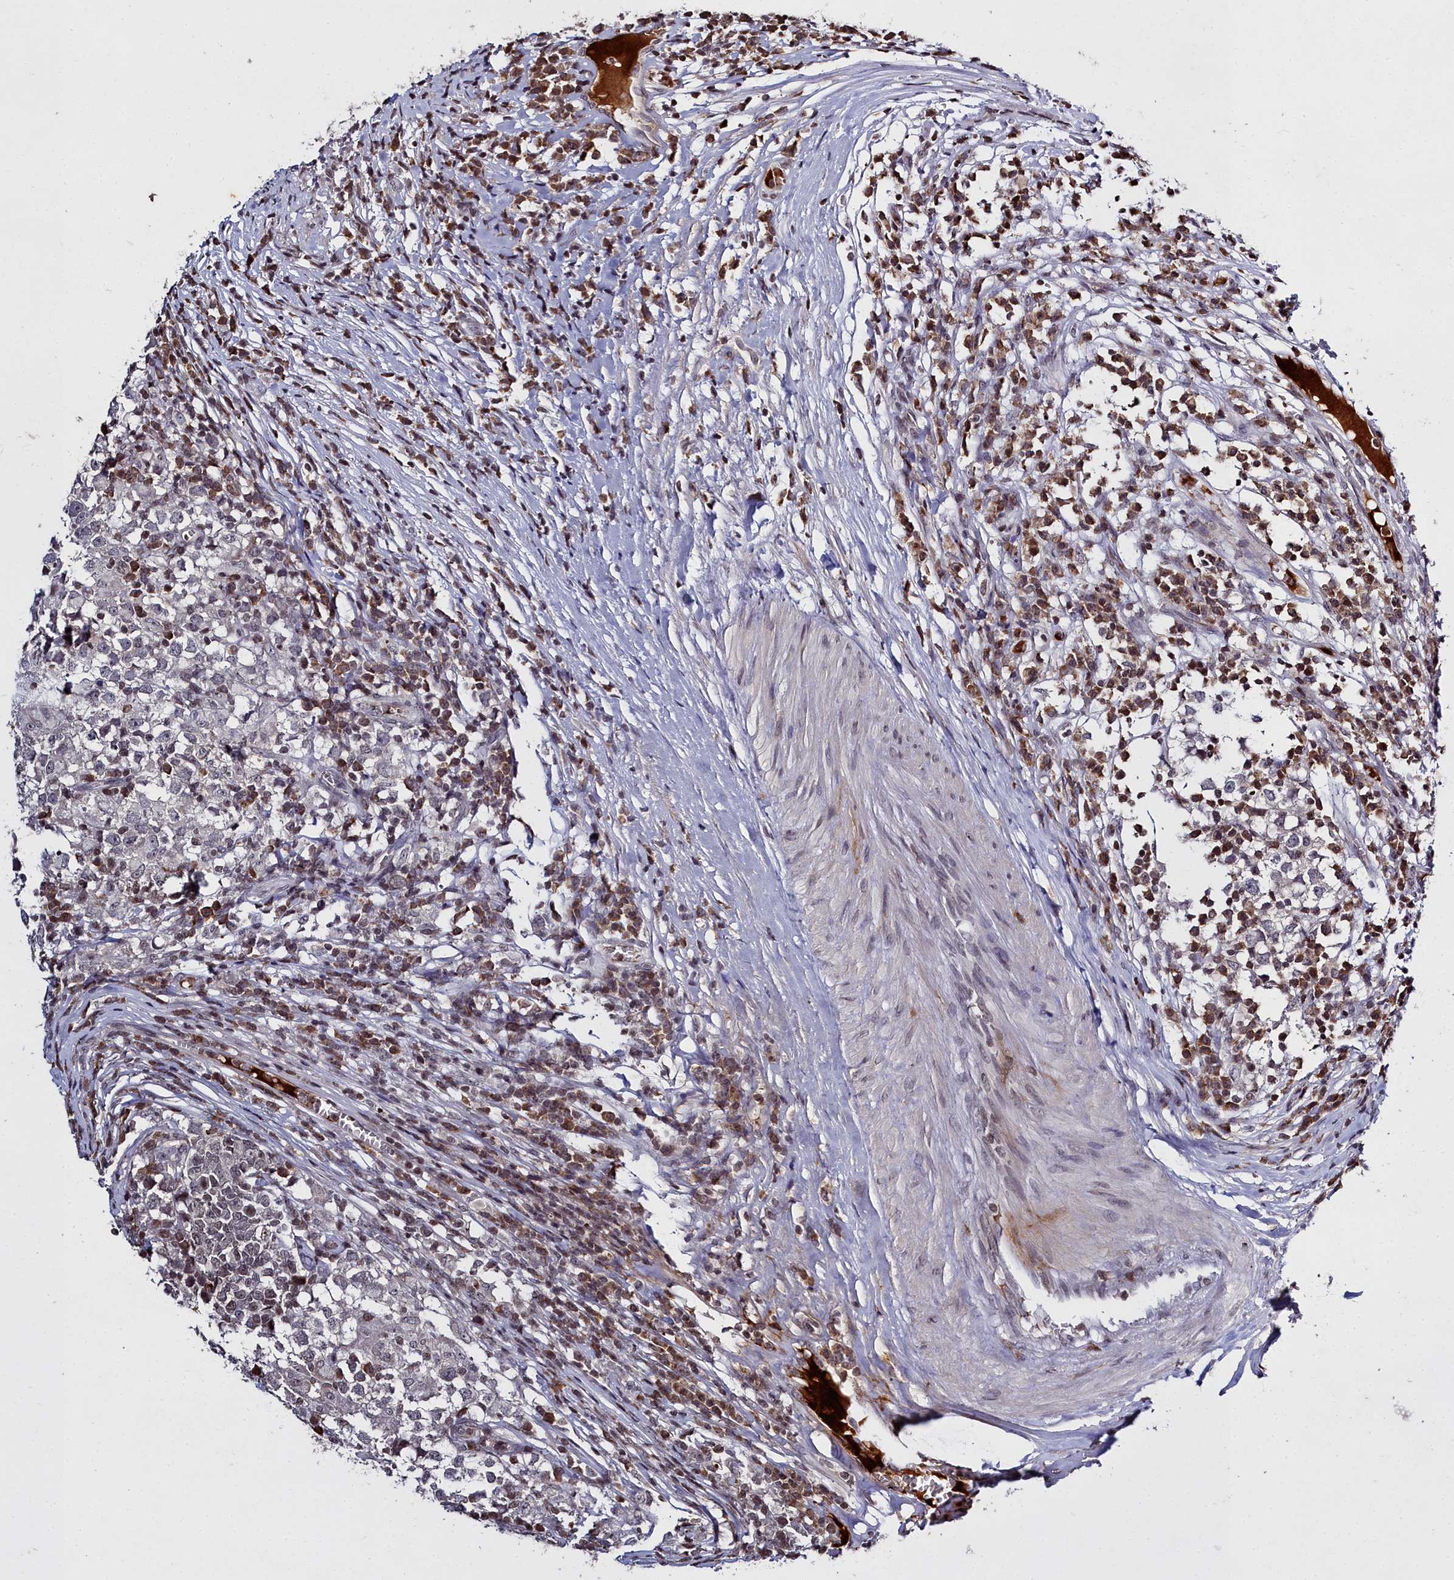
{"staining": {"intensity": "negative", "quantity": "none", "location": "none"}, "tissue": "testis cancer", "cell_type": "Tumor cells", "image_type": "cancer", "snomed": [{"axis": "morphology", "description": "Seminoma, NOS"}, {"axis": "topography", "description": "Testis"}], "caption": "Image shows no significant protein expression in tumor cells of testis cancer.", "gene": "FZD4", "patient": {"sex": "male", "age": 65}}